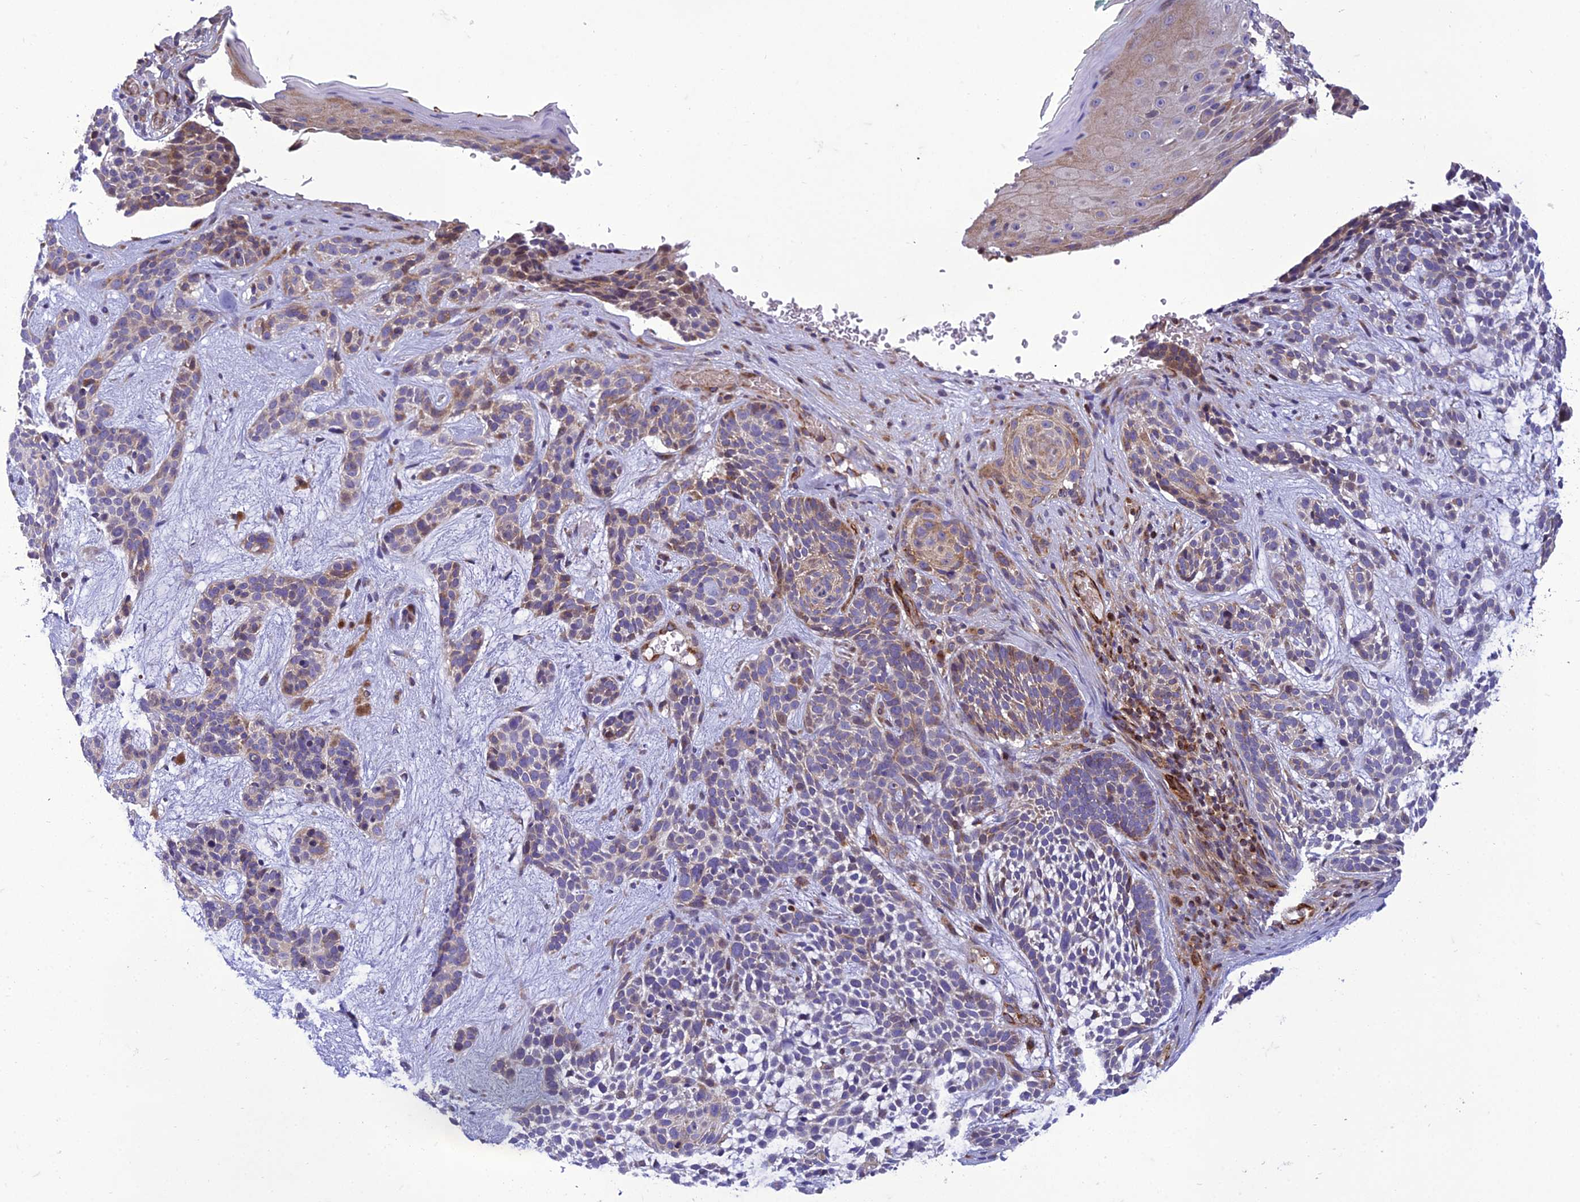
{"staining": {"intensity": "weak", "quantity": "25%-75%", "location": "cytoplasmic/membranous"}, "tissue": "skin cancer", "cell_type": "Tumor cells", "image_type": "cancer", "snomed": [{"axis": "morphology", "description": "Basal cell carcinoma"}, {"axis": "topography", "description": "Skin"}], "caption": "Protein staining of skin cancer tissue displays weak cytoplasmic/membranous staining in about 25%-75% of tumor cells.", "gene": "GIMAP1", "patient": {"sex": "male", "age": 71}}